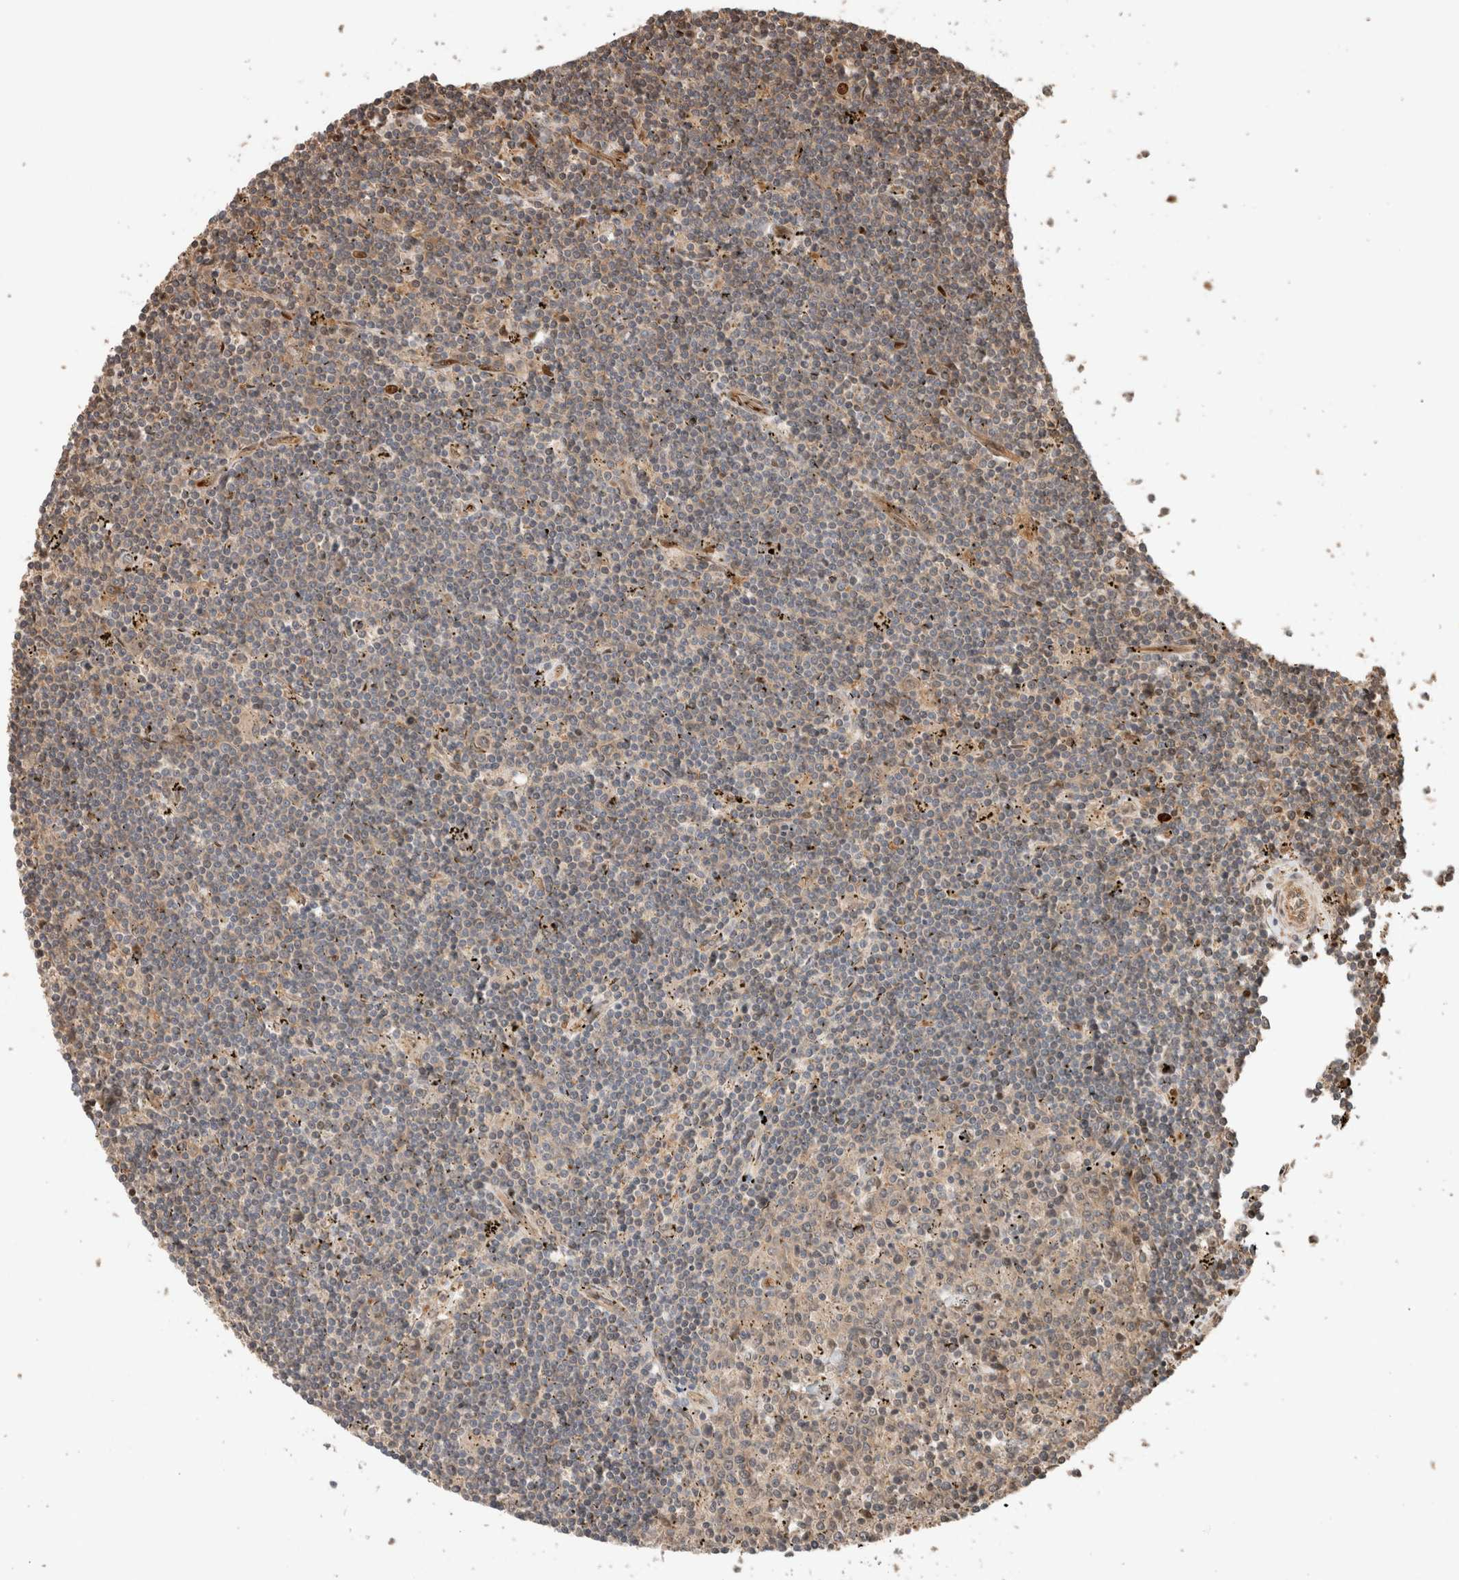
{"staining": {"intensity": "weak", "quantity": "25%-75%", "location": "cytoplasmic/membranous"}, "tissue": "lymphoma", "cell_type": "Tumor cells", "image_type": "cancer", "snomed": [{"axis": "morphology", "description": "Malignant lymphoma, non-Hodgkin's type, Low grade"}, {"axis": "topography", "description": "Spleen"}], "caption": "Tumor cells demonstrate weak cytoplasmic/membranous positivity in about 25%-75% of cells in lymphoma.", "gene": "OTUD6B", "patient": {"sex": "male", "age": 76}}